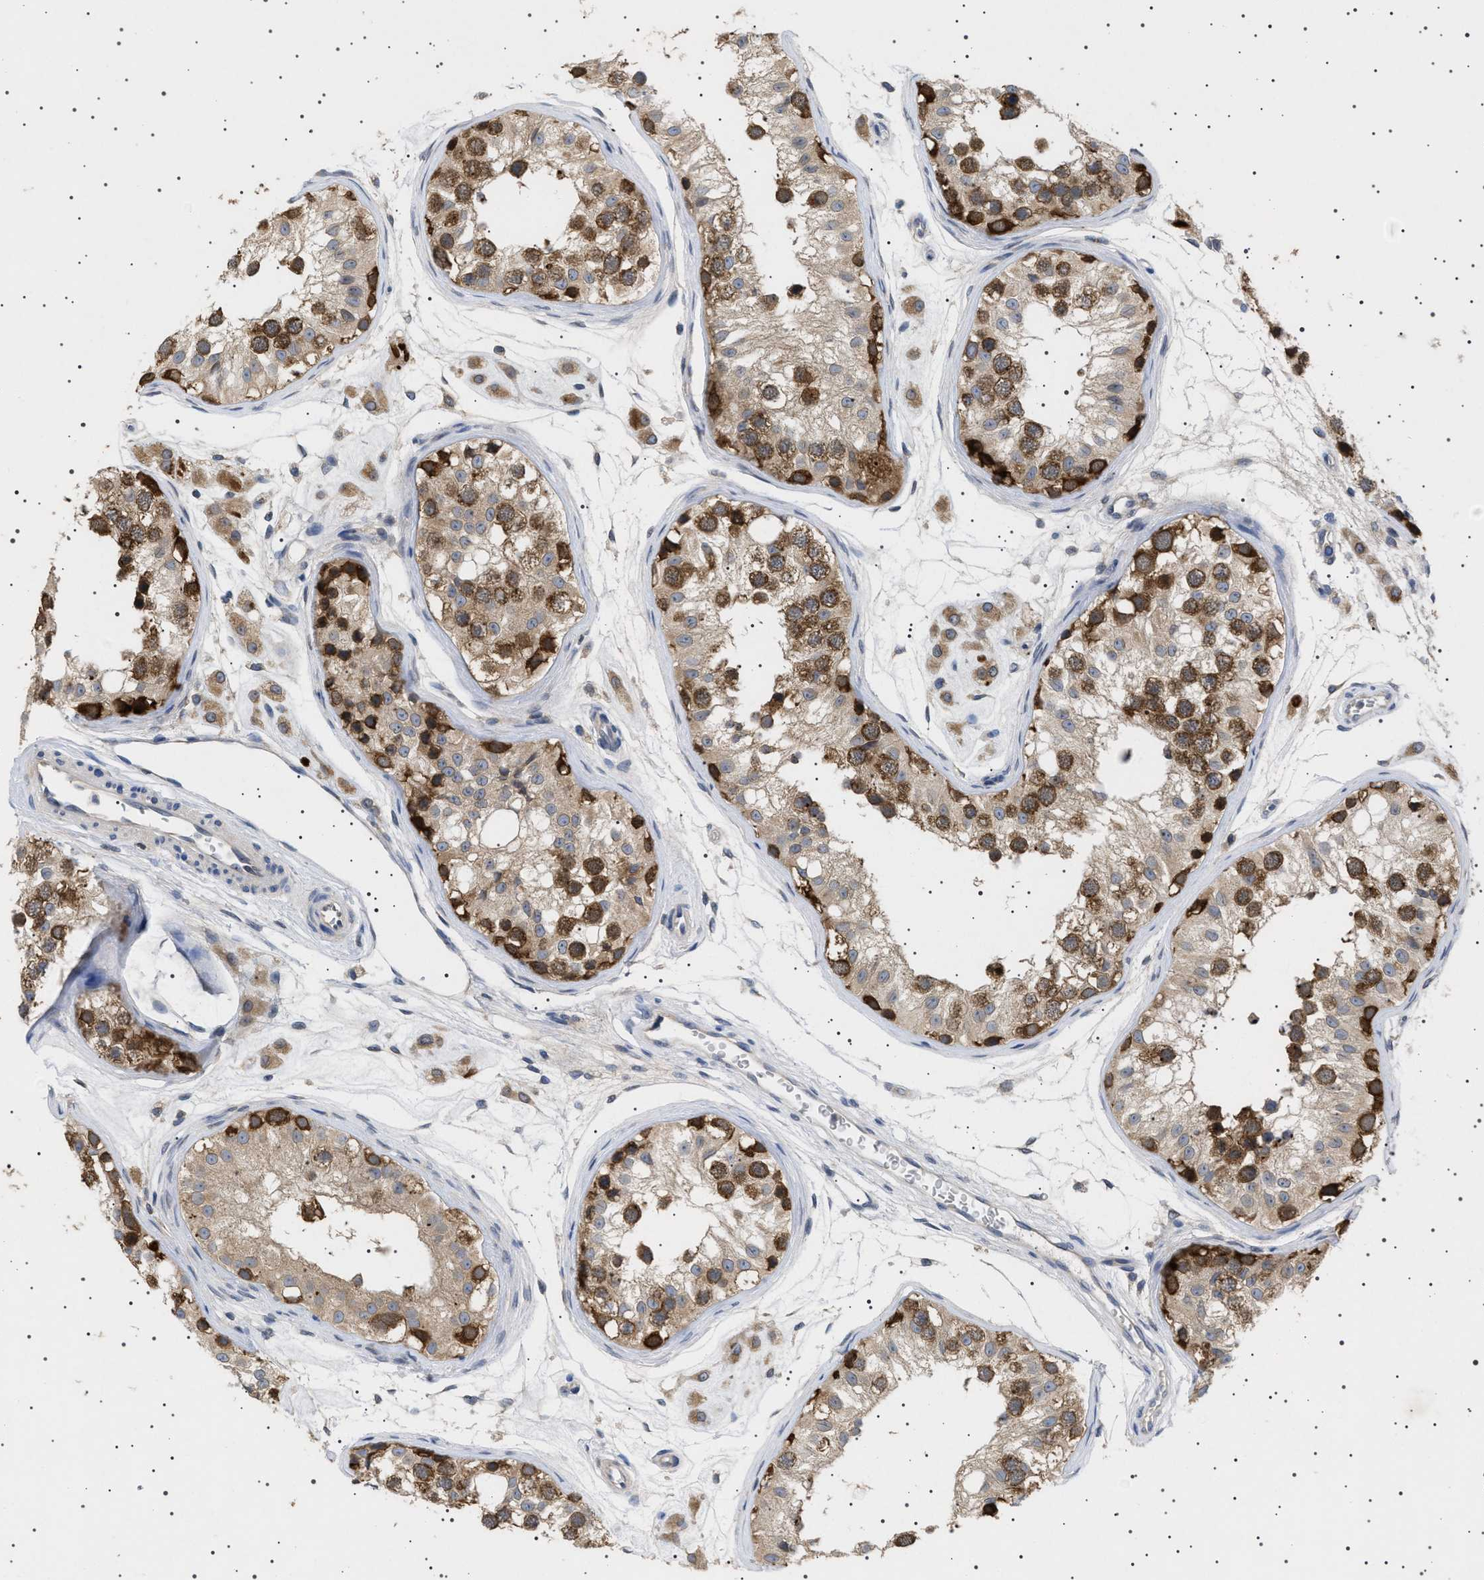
{"staining": {"intensity": "strong", "quantity": ">75%", "location": "cytoplasmic/membranous,nuclear"}, "tissue": "testis", "cell_type": "Cells in seminiferous ducts", "image_type": "normal", "snomed": [{"axis": "morphology", "description": "Normal tissue, NOS"}, {"axis": "morphology", "description": "Adenocarcinoma, metastatic, NOS"}, {"axis": "topography", "description": "Testis"}], "caption": "Human testis stained with a brown dye demonstrates strong cytoplasmic/membranous,nuclear positive expression in approximately >75% of cells in seminiferous ducts.", "gene": "NUP93", "patient": {"sex": "male", "age": 26}}